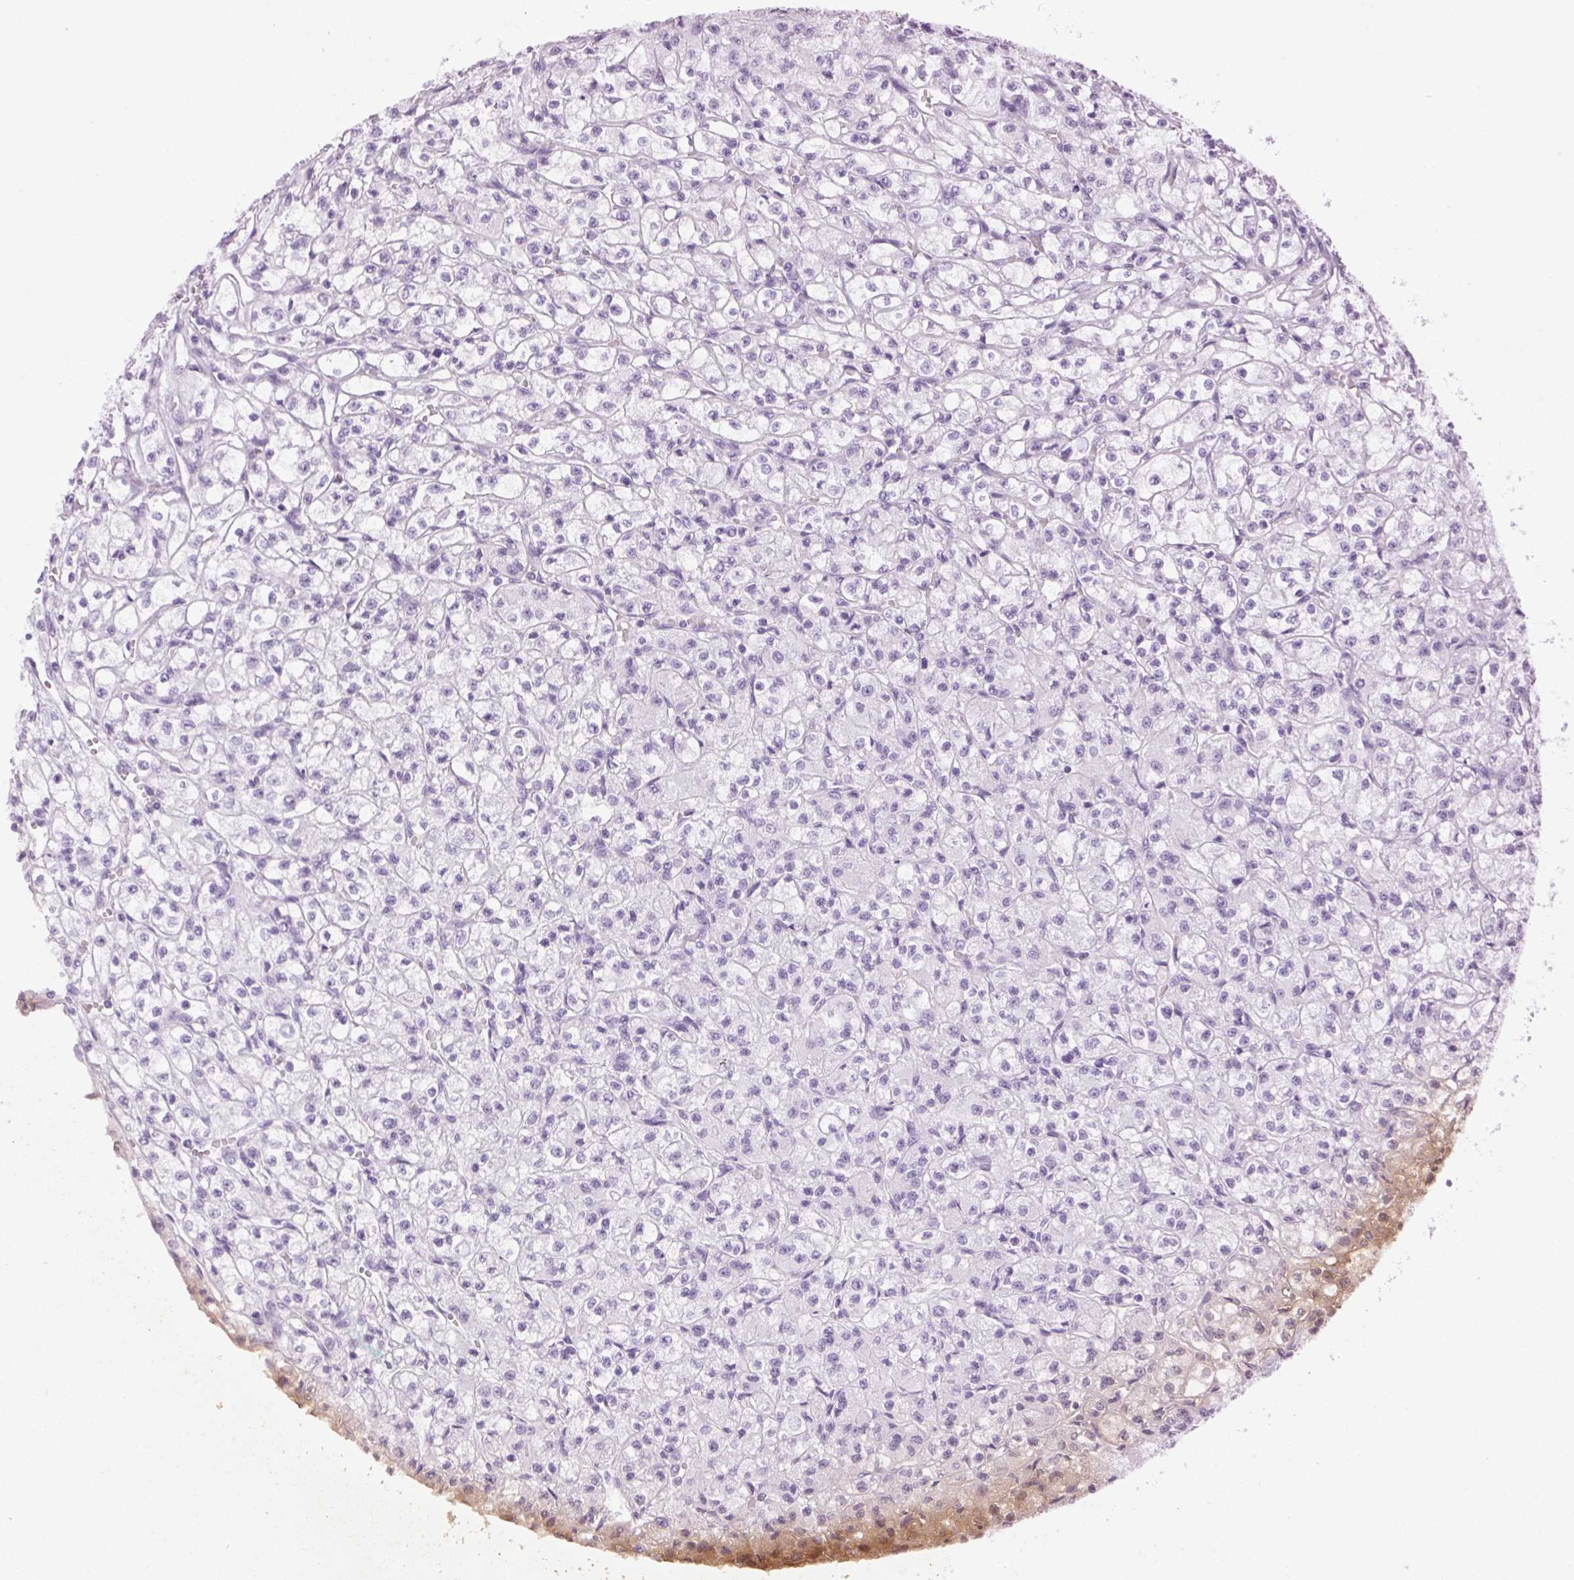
{"staining": {"intensity": "negative", "quantity": "none", "location": "none"}, "tissue": "renal cancer", "cell_type": "Tumor cells", "image_type": "cancer", "snomed": [{"axis": "morphology", "description": "Adenocarcinoma, NOS"}, {"axis": "topography", "description": "Kidney"}], "caption": "This image is of adenocarcinoma (renal) stained with immunohistochemistry to label a protein in brown with the nuclei are counter-stained blue. There is no positivity in tumor cells. The staining is performed using DAB brown chromogen with nuclei counter-stained in using hematoxylin.", "gene": "SP7", "patient": {"sex": "female", "age": 70}}